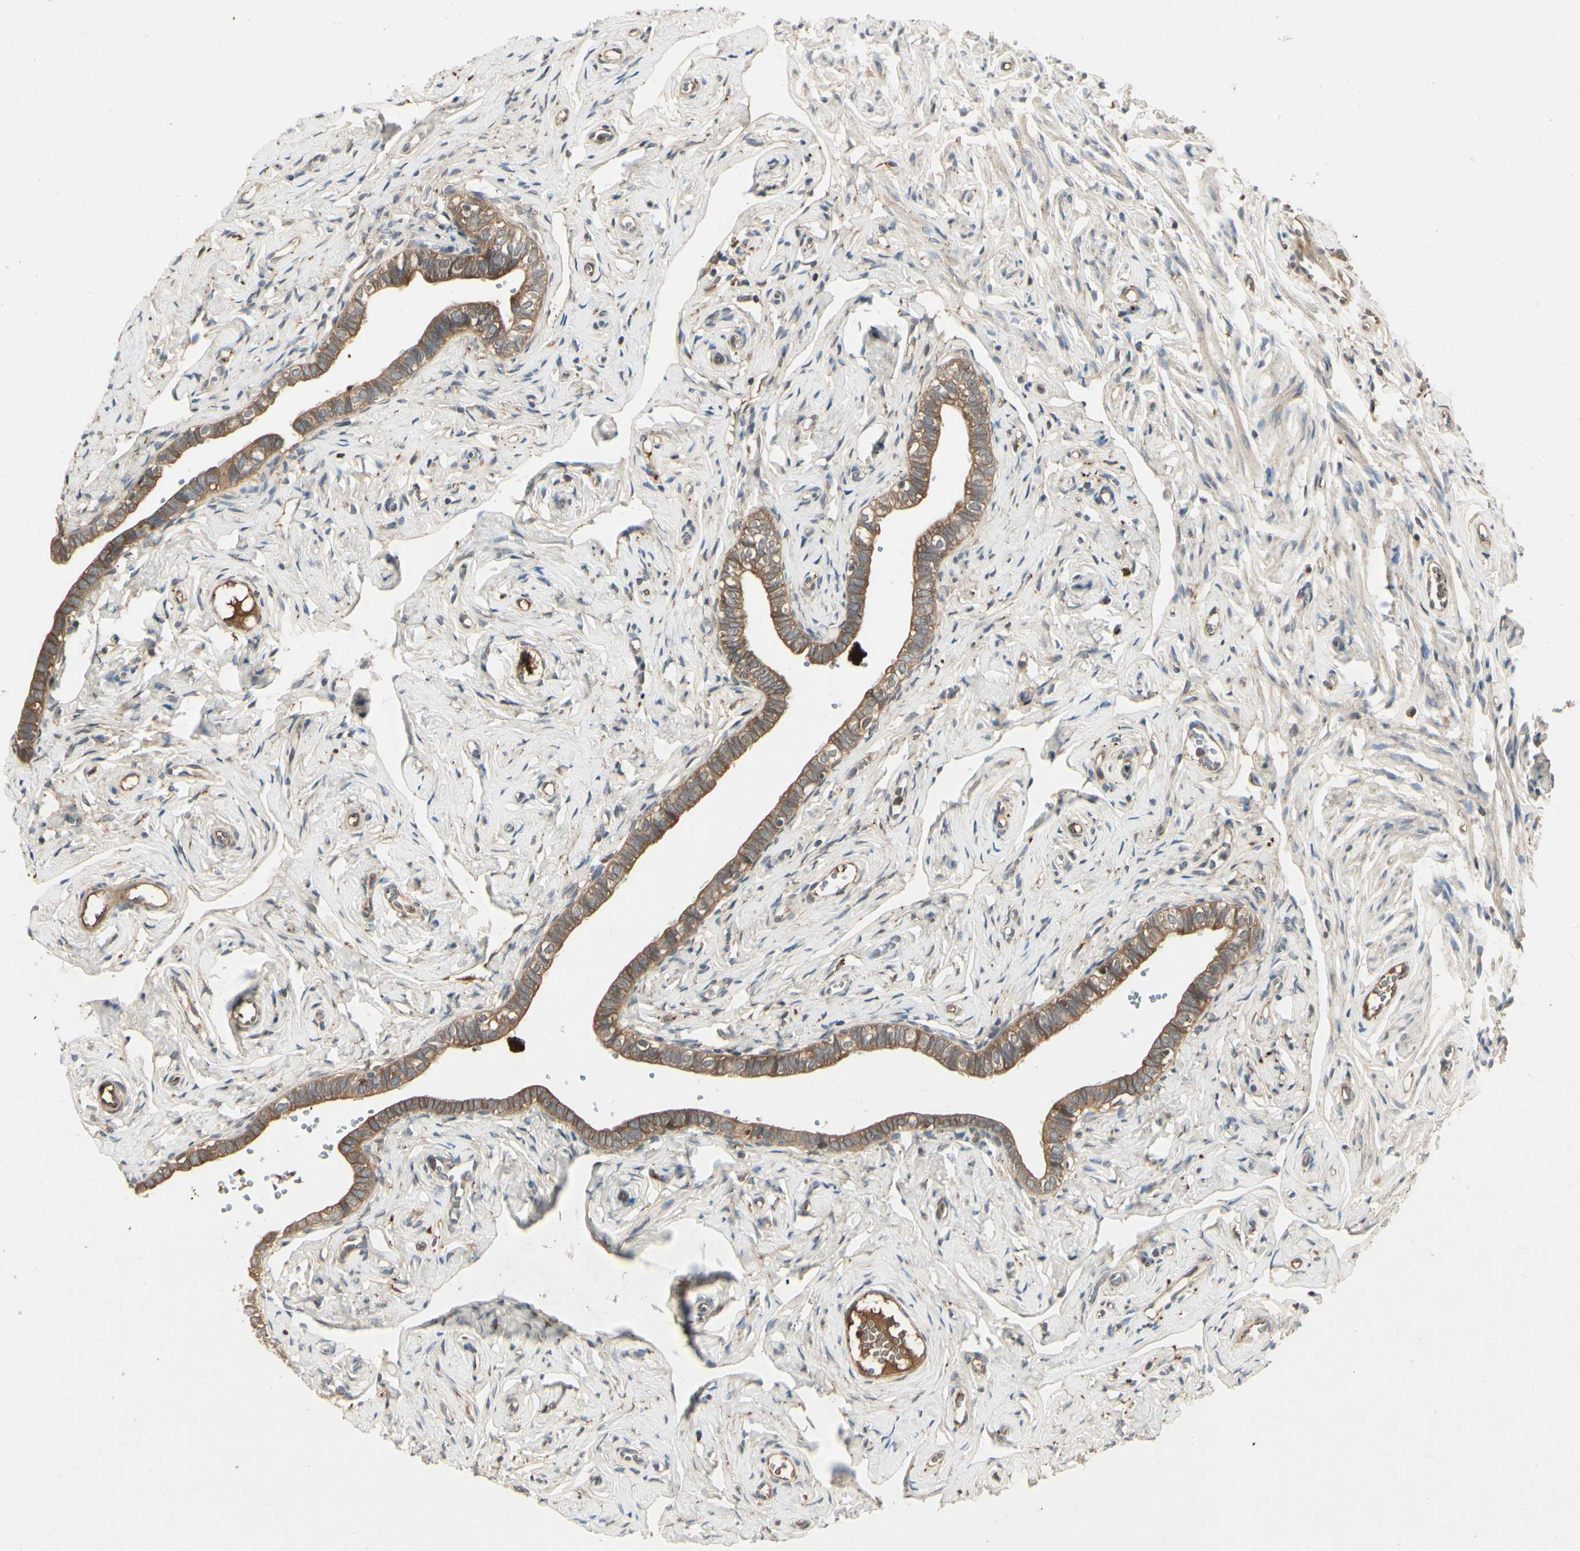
{"staining": {"intensity": "moderate", "quantity": ">75%", "location": "cytoplasmic/membranous"}, "tissue": "fallopian tube", "cell_type": "Glandular cells", "image_type": "normal", "snomed": [{"axis": "morphology", "description": "Normal tissue, NOS"}, {"axis": "topography", "description": "Fallopian tube"}], "caption": "Immunohistochemistry (IHC) of benign fallopian tube shows medium levels of moderate cytoplasmic/membranous expression in about >75% of glandular cells.", "gene": "RNF14", "patient": {"sex": "female", "age": 71}}